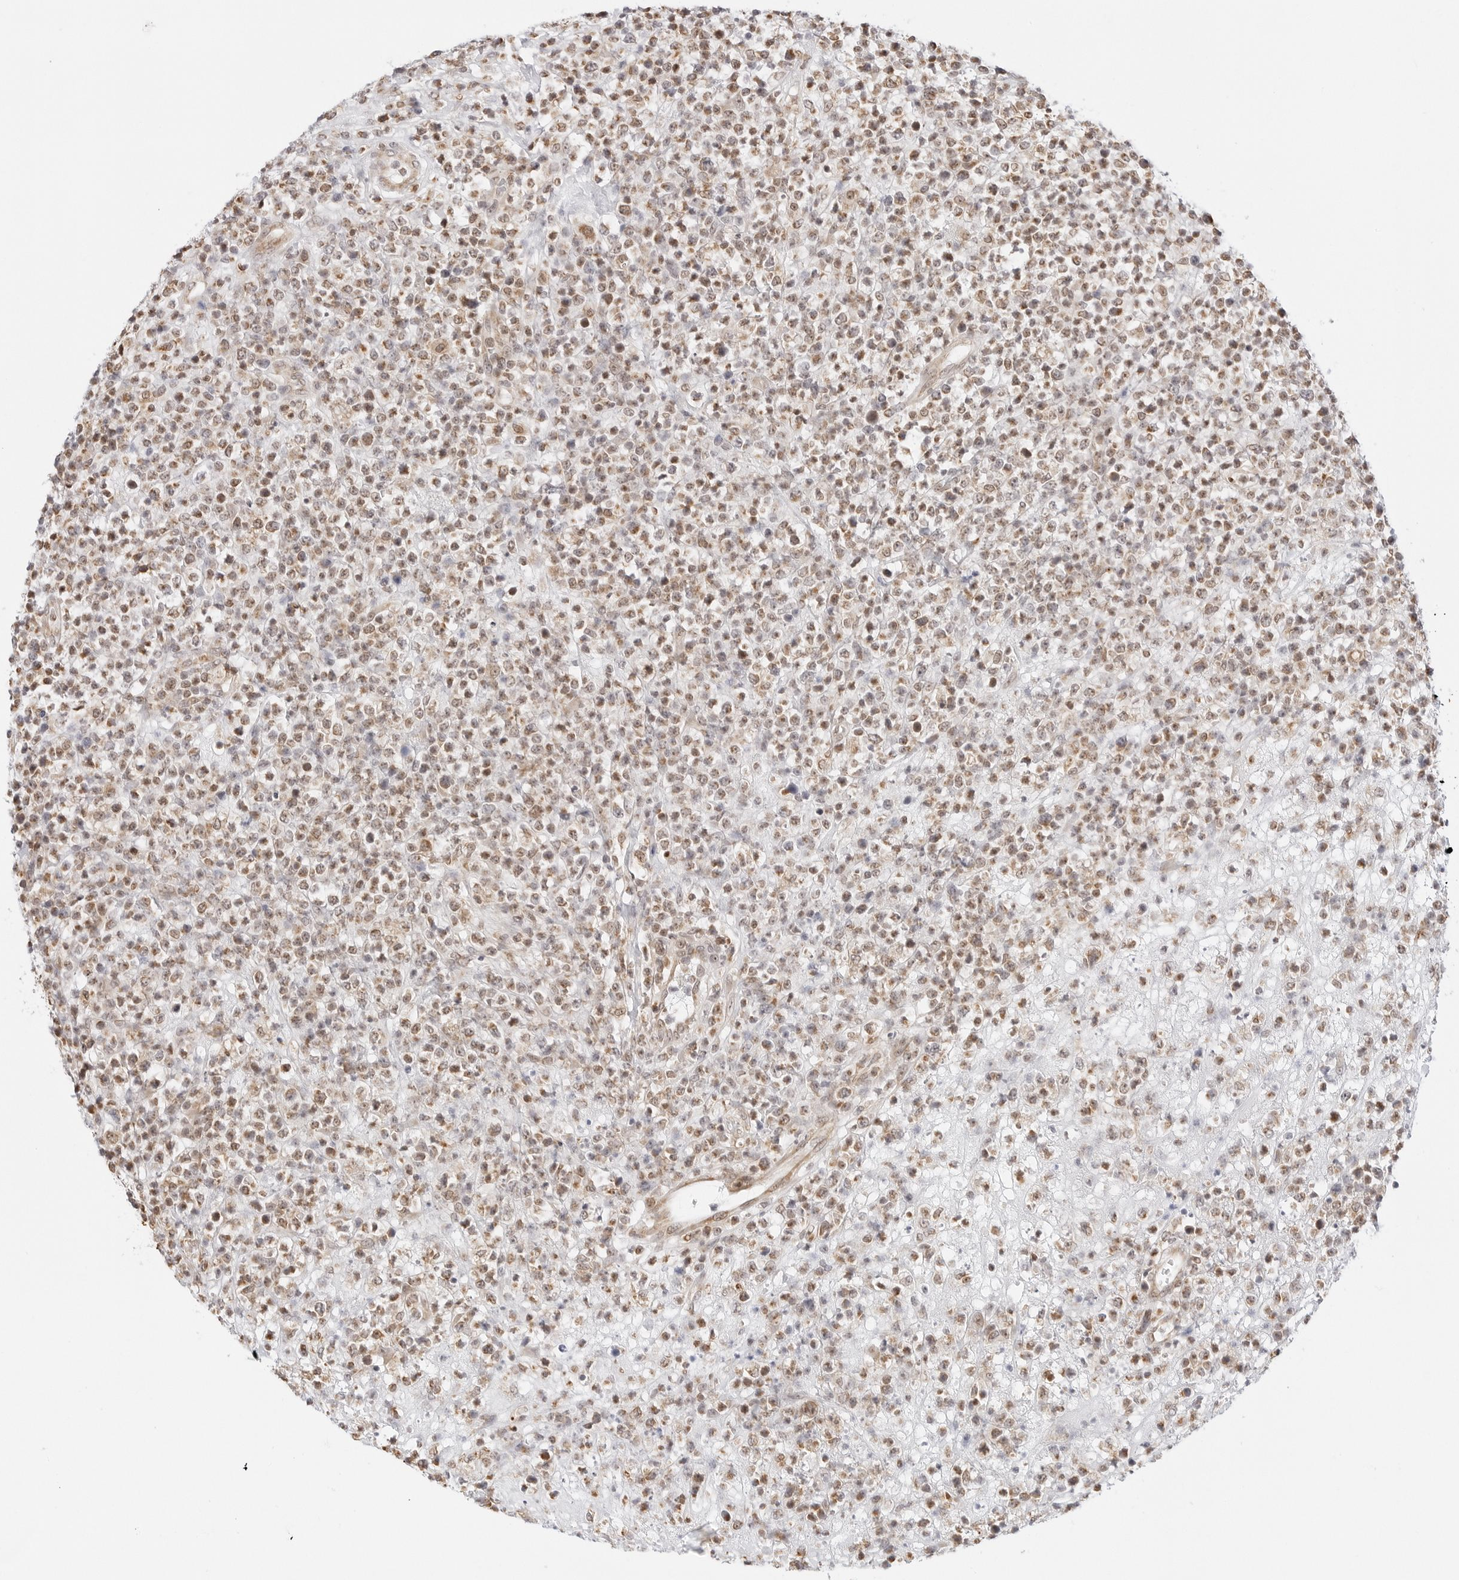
{"staining": {"intensity": "moderate", "quantity": ">75%", "location": "cytoplasmic/membranous,nuclear"}, "tissue": "lymphoma", "cell_type": "Tumor cells", "image_type": "cancer", "snomed": [{"axis": "morphology", "description": "Malignant lymphoma, non-Hodgkin's type, High grade"}, {"axis": "topography", "description": "Colon"}], "caption": "High-grade malignant lymphoma, non-Hodgkin's type tissue shows moderate cytoplasmic/membranous and nuclear positivity in about >75% of tumor cells, visualized by immunohistochemistry.", "gene": "GORAB", "patient": {"sex": "female", "age": 53}}